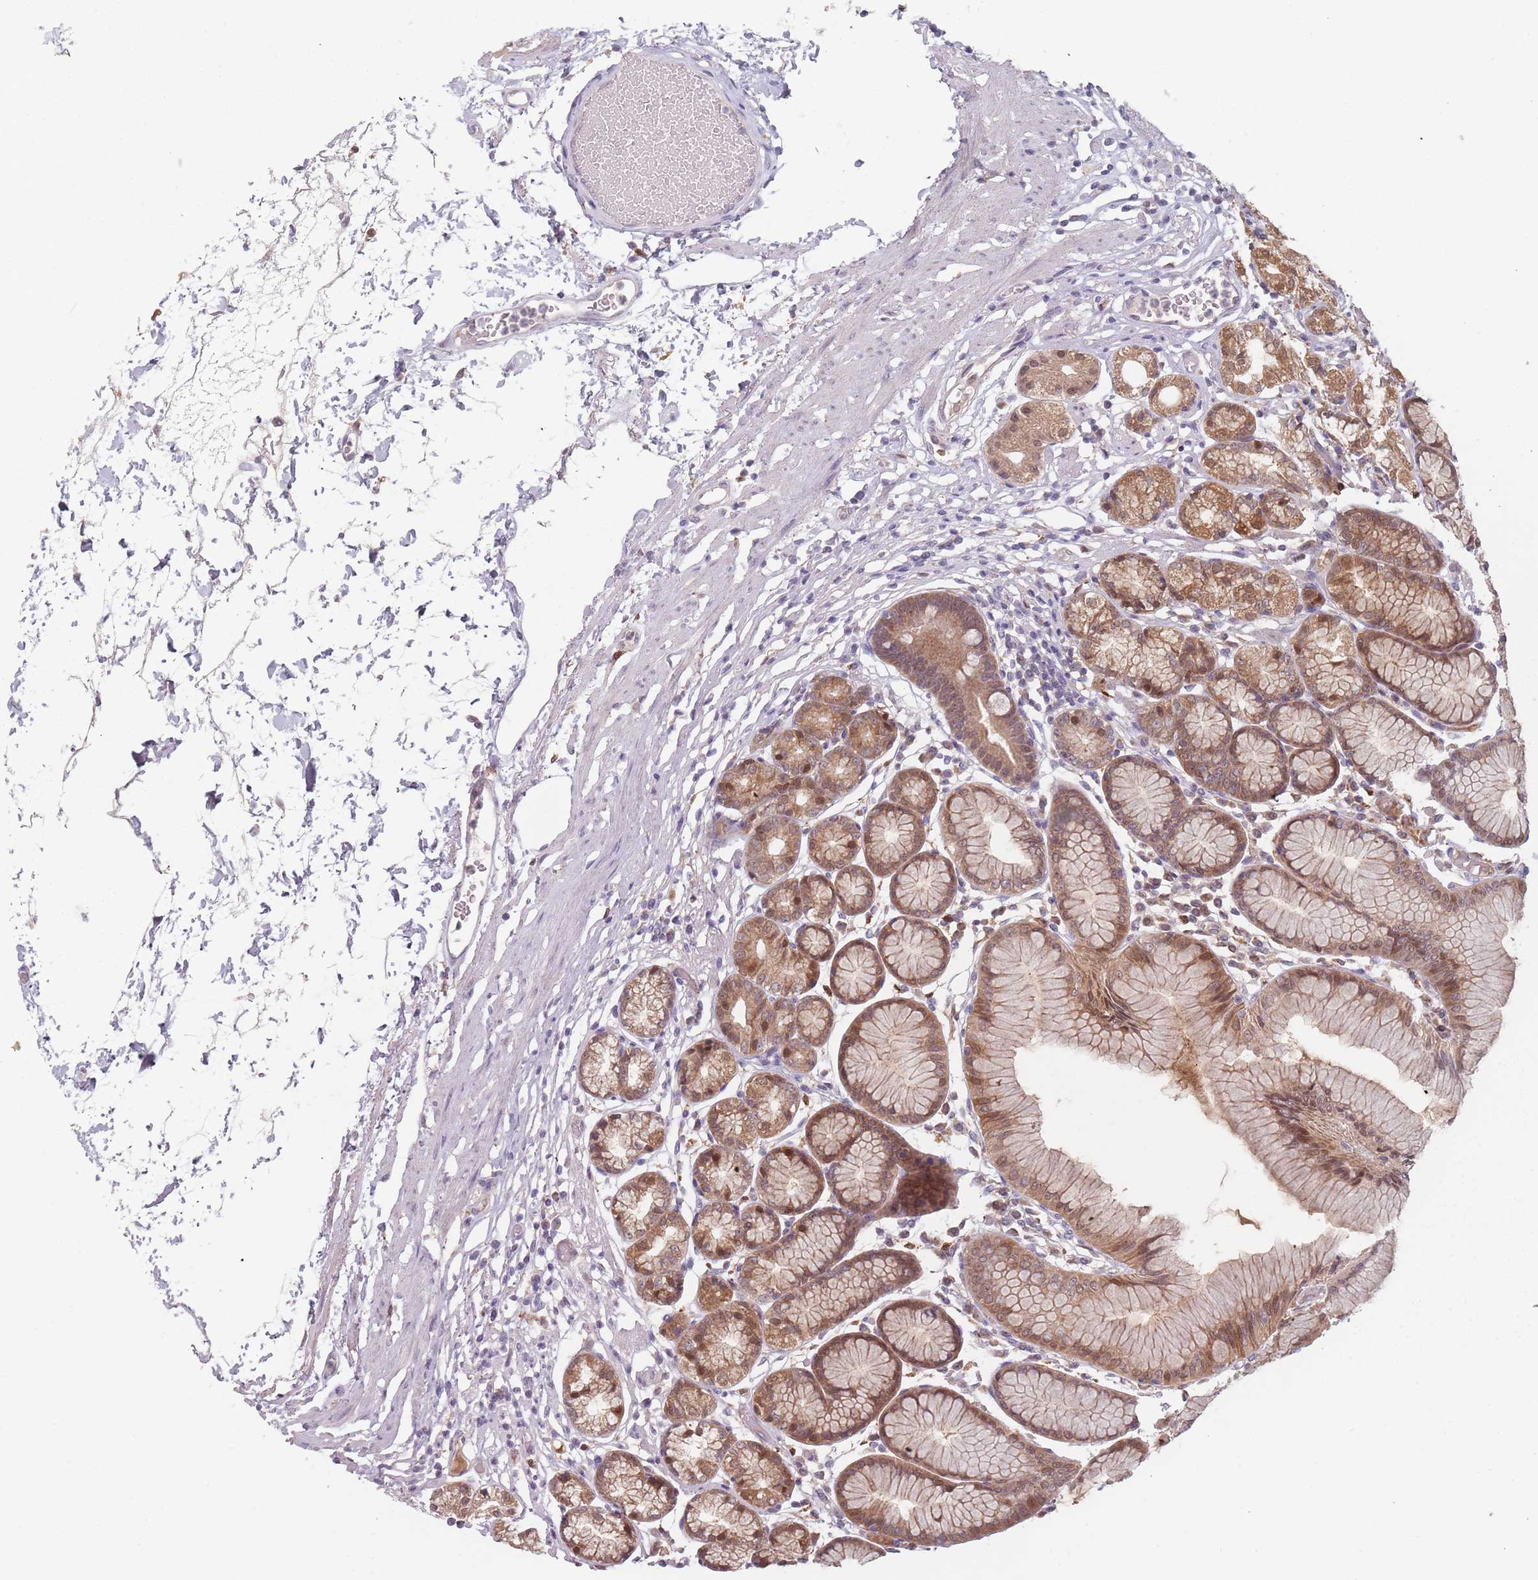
{"staining": {"intensity": "moderate", "quantity": ">75%", "location": "cytoplasmic/membranous,nuclear"}, "tissue": "stomach", "cell_type": "Glandular cells", "image_type": "normal", "snomed": [{"axis": "morphology", "description": "Normal tissue, NOS"}, {"axis": "topography", "description": "Stomach"}], "caption": "Human stomach stained with a brown dye displays moderate cytoplasmic/membranous,nuclear positive expression in about >75% of glandular cells.", "gene": "NAXE", "patient": {"sex": "female", "age": 57}}